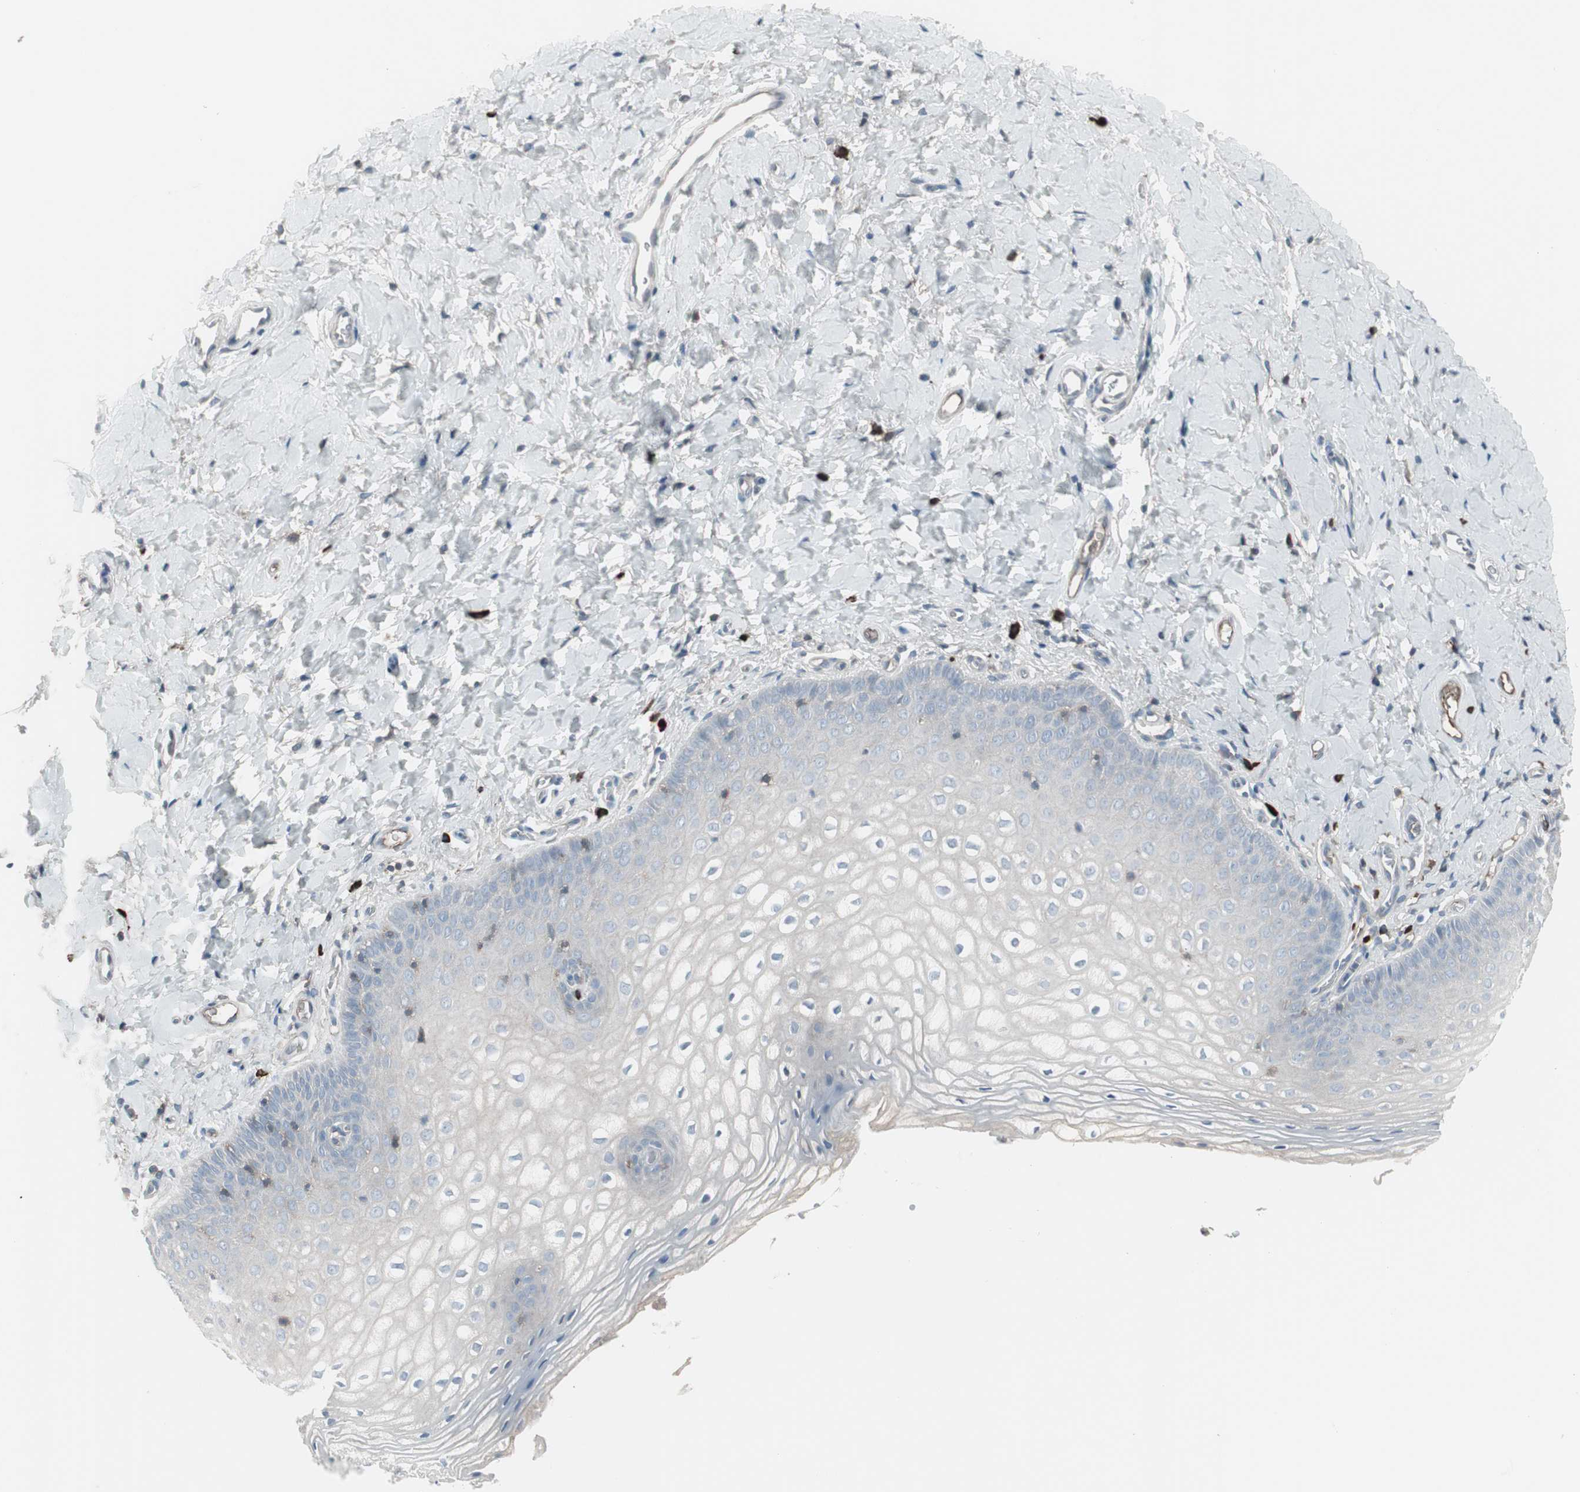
{"staining": {"intensity": "negative", "quantity": "none", "location": "none"}, "tissue": "vagina", "cell_type": "Squamous epithelial cells", "image_type": "normal", "snomed": [{"axis": "morphology", "description": "Normal tissue, NOS"}, {"axis": "topography", "description": "Vagina"}], "caption": "IHC histopathology image of unremarkable human vagina stained for a protein (brown), which shows no staining in squamous epithelial cells. (DAB (3,3'-diaminobenzidine) immunohistochemistry with hematoxylin counter stain).", "gene": "ZSCAN32", "patient": {"sex": "female", "age": 55}}